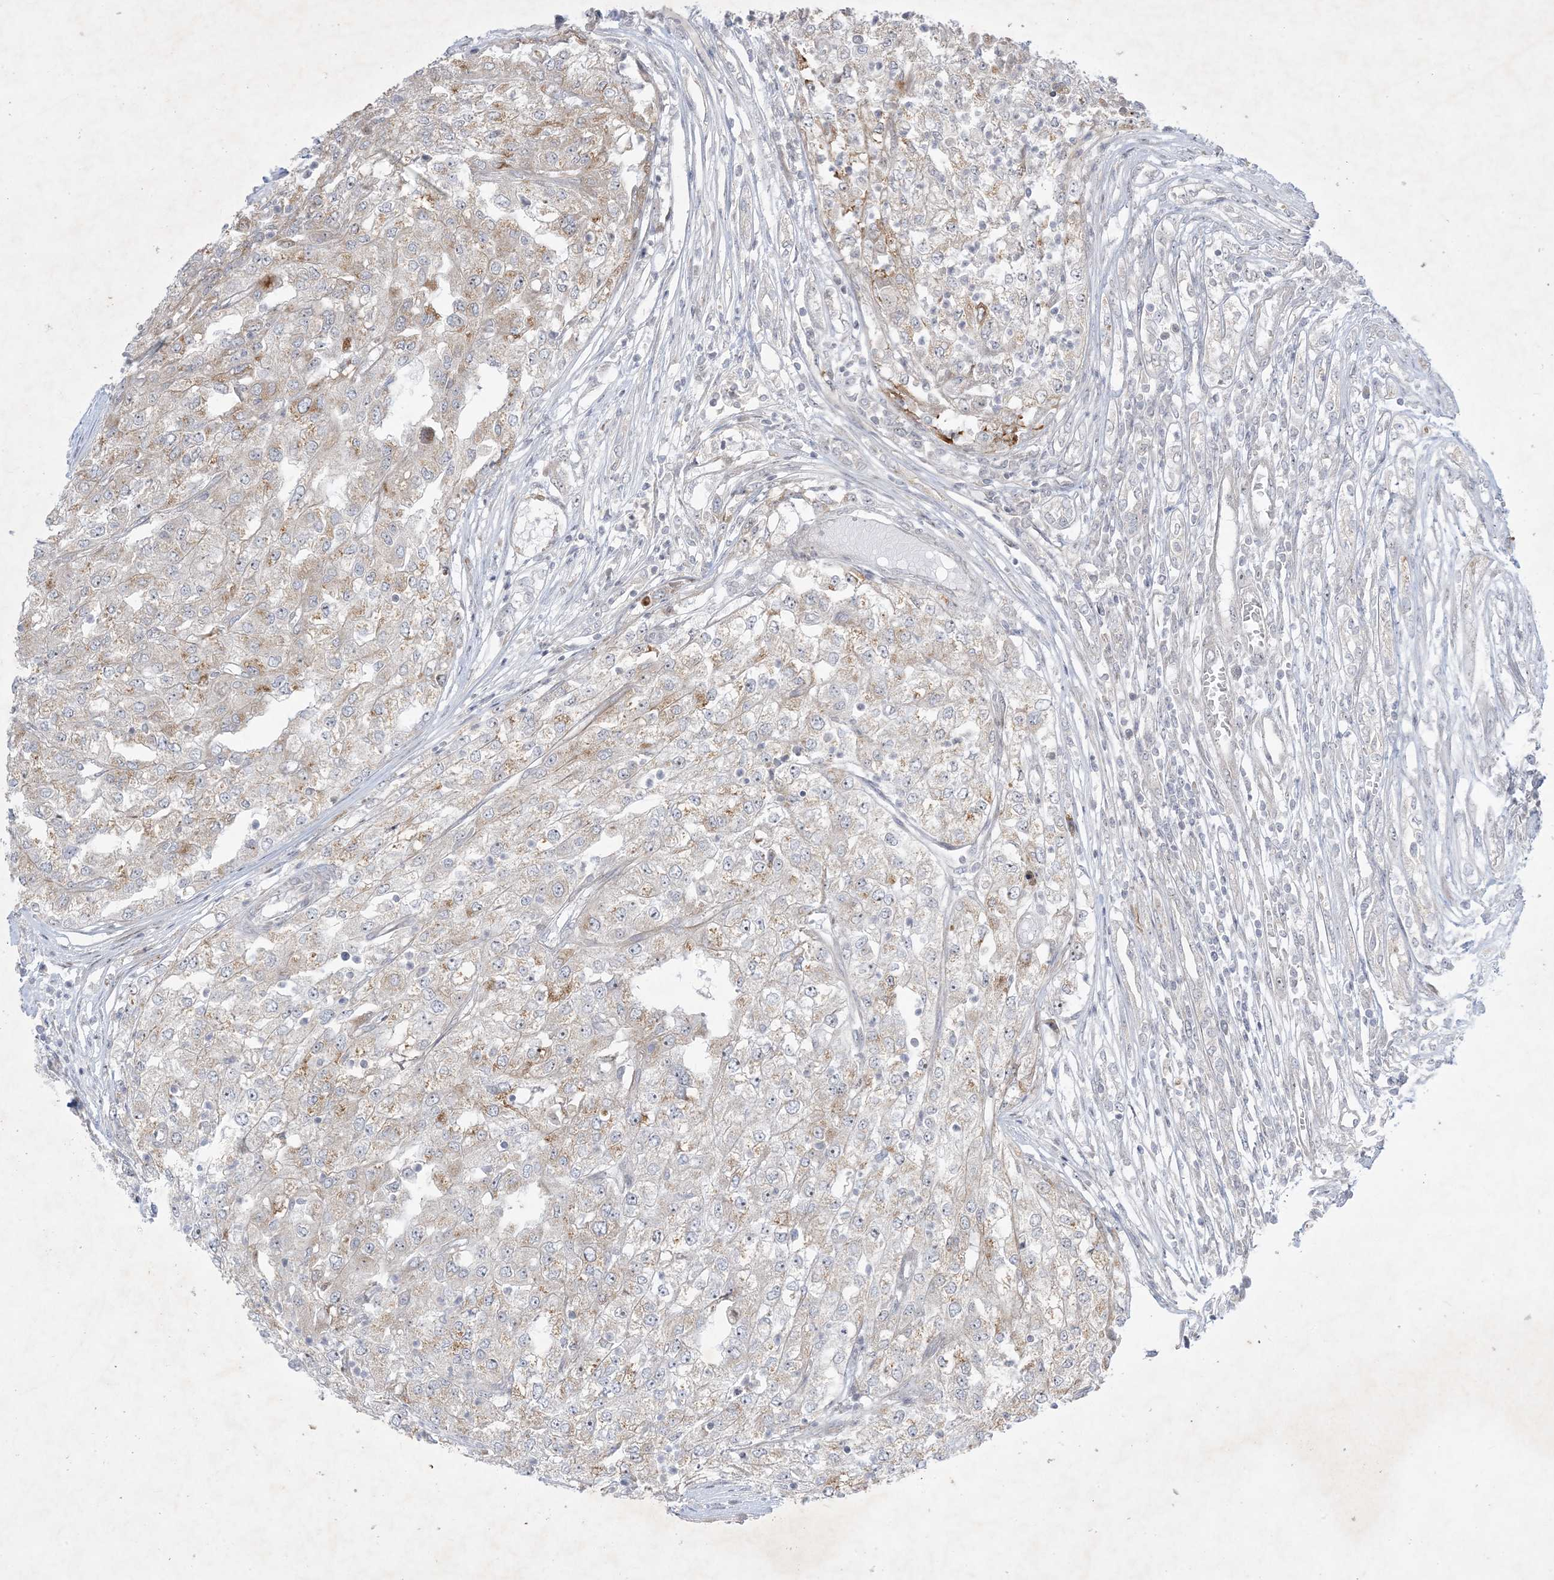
{"staining": {"intensity": "weak", "quantity": ">75%", "location": "cytoplasmic/membranous"}, "tissue": "renal cancer", "cell_type": "Tumor cells", "image_type": "cancer", "snomed": [{"axis": "morphology", "description": "Adenocarcinoma, NOS"}, {"axis": "topography", "description": "Kidney"}], "caption": "A histopathology image of renal adenocarcinoma stained for a protein exhibits weak cytoplasmic/membranous brown staining in tumor cells. Immunohistochemistry stains the protein in brown and the nuclei are stained blue.", "gene": "SOGA3", "patient": {"sex": "female", "age": 54}}